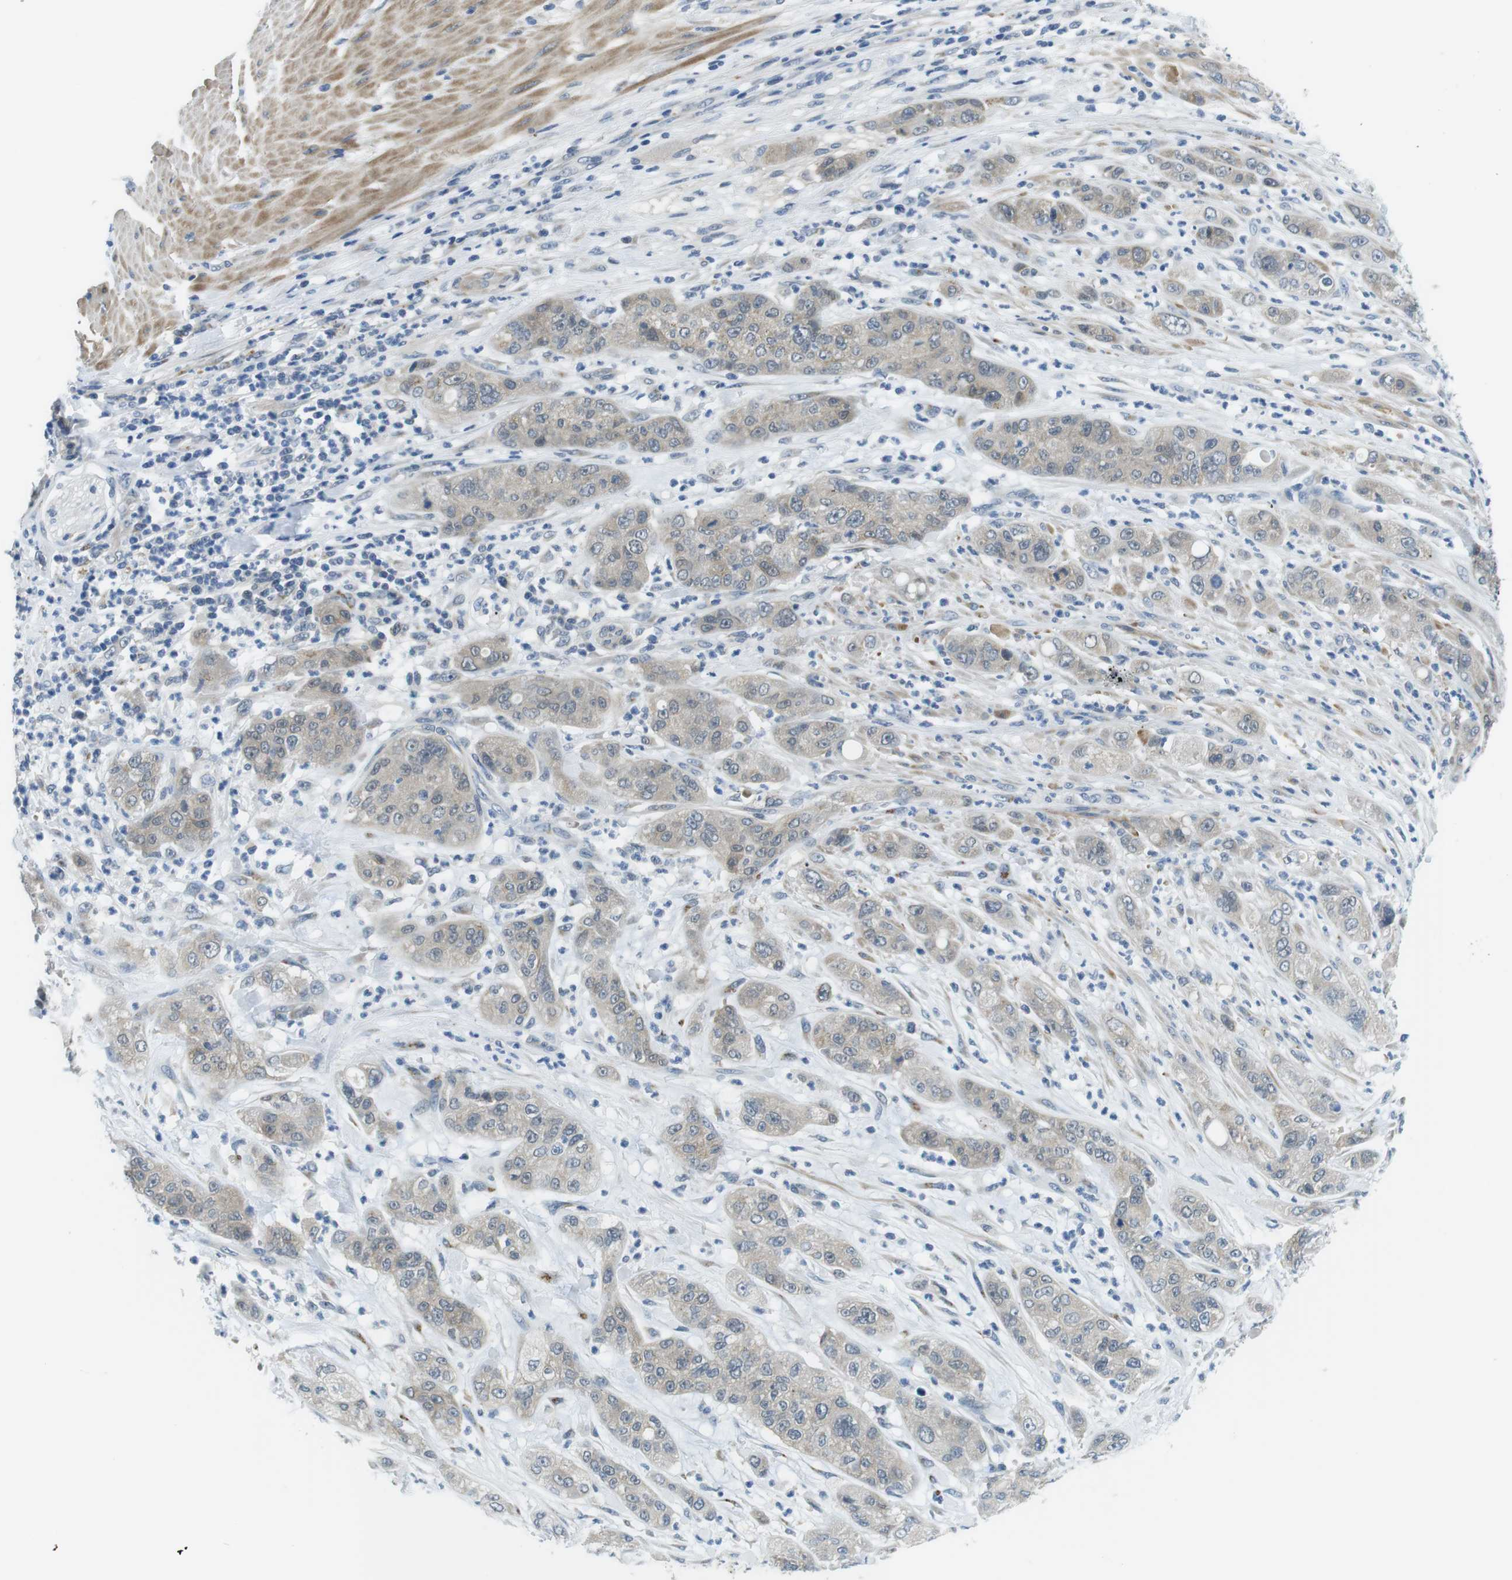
{"staining": {"intensity": "negative", "quantity": "none", "location": "none"}, "tissue": "pancreatic cancer", "cell_type": "Tumor cells", "image_type": "cancer", "snomed": [{"axis": "morphology", "description": "Adenocarcinoma, NOS"}, {"axis": "topography", "description": "Pancreas"}], "caption": "High magnification brightfield microscopy of pancreatic adenocarcinoma stained with DAB (brown) and counterstained with hematoxylin (blue): tumor cells show no significant expression. (DAB immunohistochemistry visualized using brightfield microscopy, high magnification).", "gene": "WSCD1", "patient": {"sex": "female", "age": 78}}